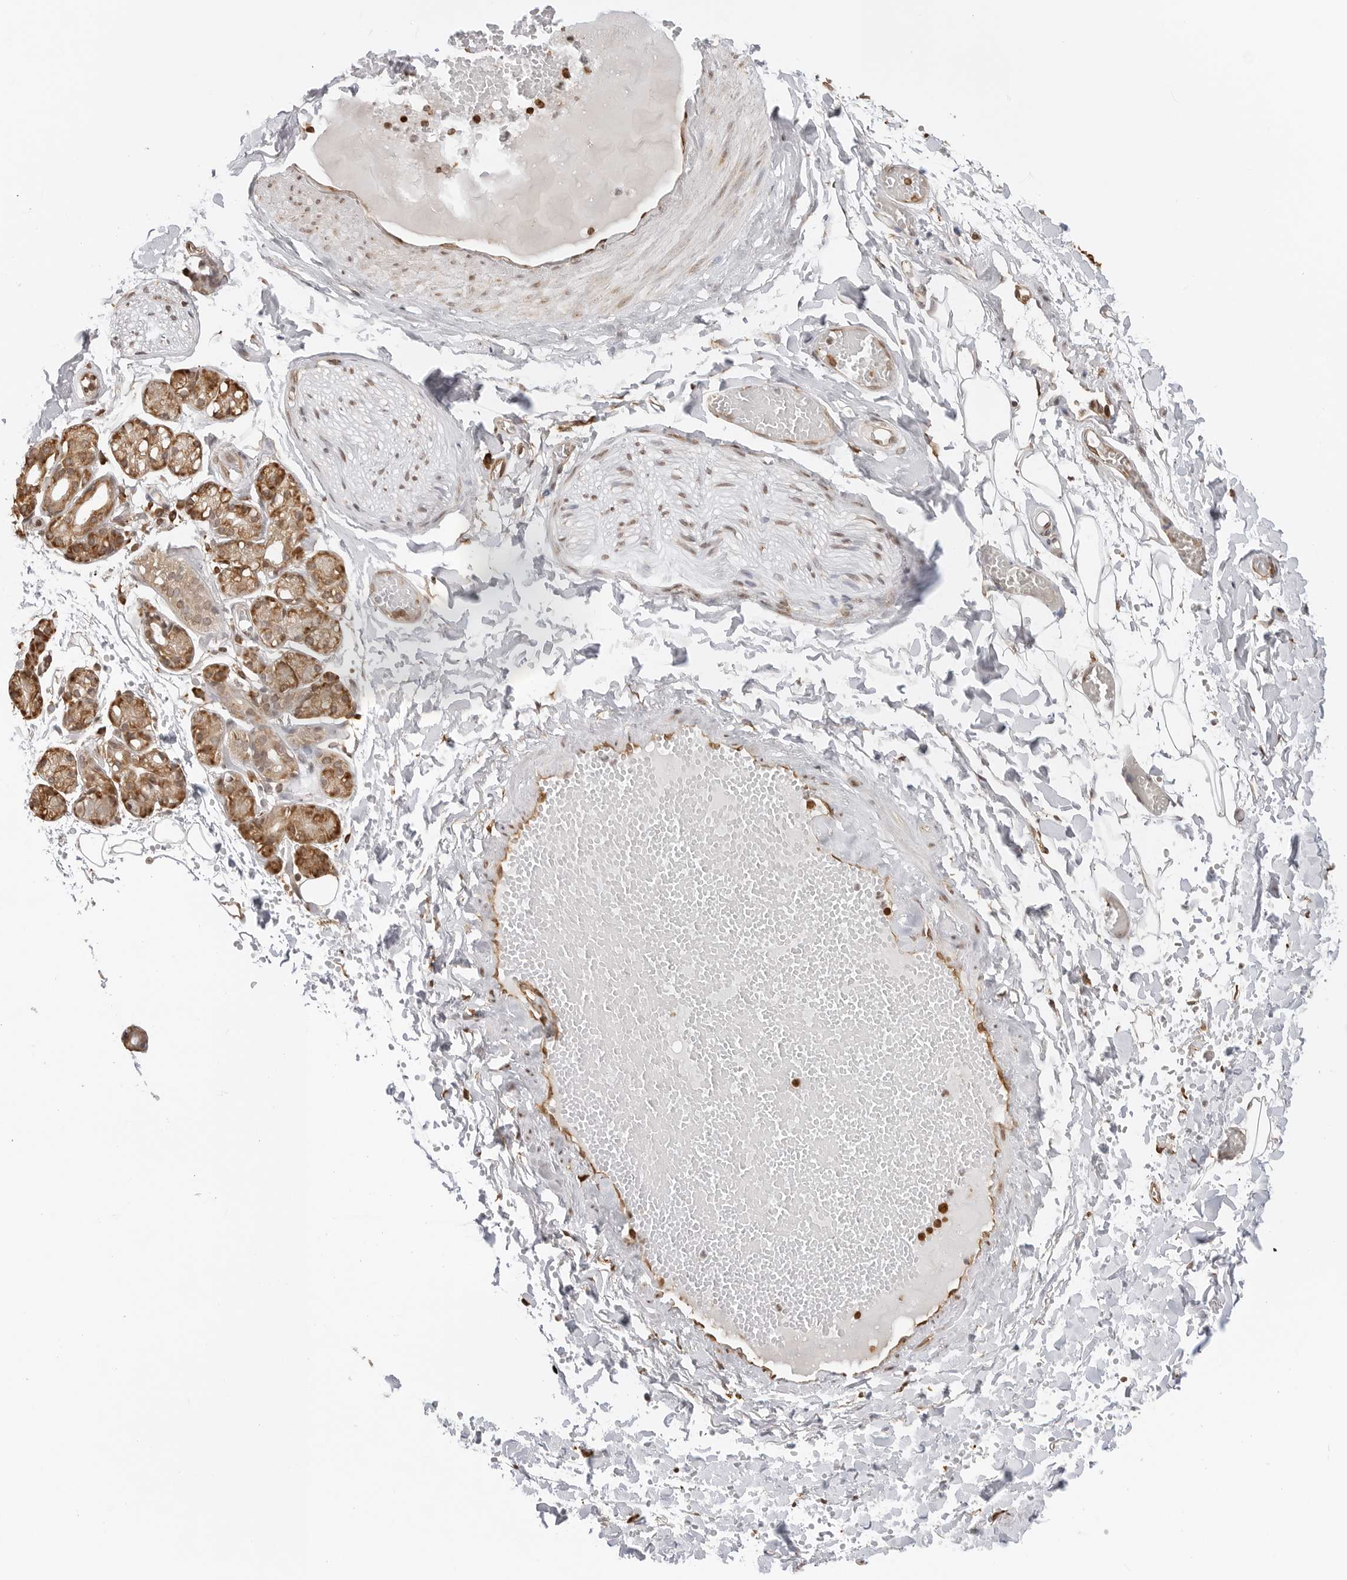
{"staining": {"intensity": "moderate", "quantity": "25%-75%", "location": "cytoplasmic/membranous"}, "tissue": "salivary gland", "cell_type": "Glandular cells", "image_type": "normal", "snomed": [{"axis": "morphology", "description": "Normal tissue, NOS"}, {"axis": "topography", "description": "Salivary gland"}], "caption": "Protein expression analysis of normal salivary gland exhibits moderate cytoplasmic/membranous positivity in about 25%-75% of glandular cells. The staining is performed using DAB (3,3'-diaminobenzidine) brown chromogen to label protein expression. The nuclei are counter-stained blue using hematoxylin.", "gene": "FKBP14", "patient": {"sex": "male", "age": 63}}